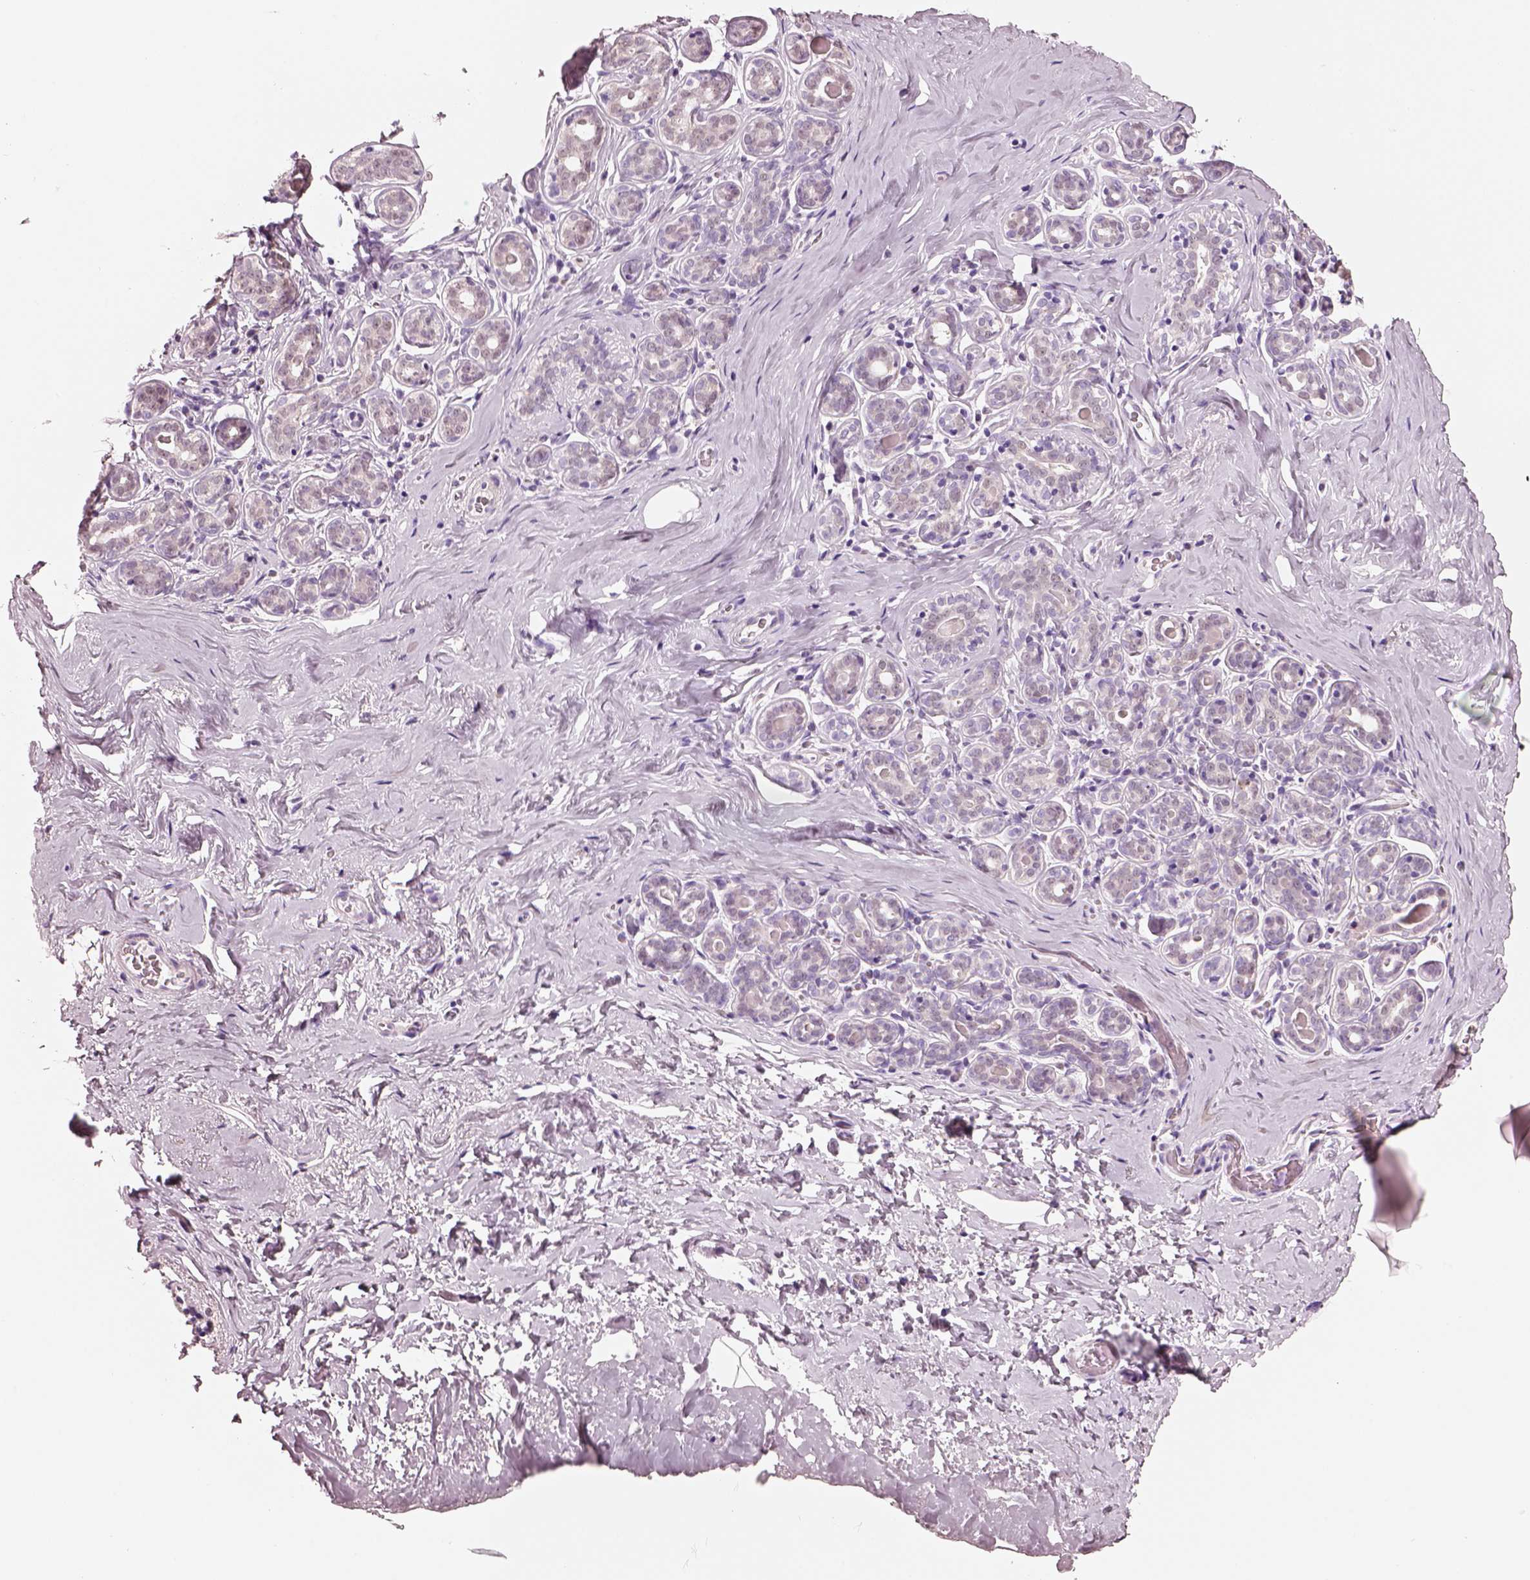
{"staining": {"intensity": "weak", "quantity": ">75%", "location": "cytoplasmic/membranous"}, "tissue": "breast", "cell_type": "Adipocytes", "image_type": "normal", "snomed": [{"axis": "morphology", "description": "Normal tissue, NOS"}, {"axis": "topography", "description": "Skin"}, {"axis": "topography", "description": "Breast"}], "caption": "IHC (DAB) staining of unremarkable breast displays weak cytoplasmic/membranous protein positivity in approximately >75% of adipocytes. Using DAB (brown) and hematoxylin (blue) stains, captured at high magnification using brightfield microscopy.", "gene": "ELSPBP1", "patient": {"sex": "female", "age": 43}}